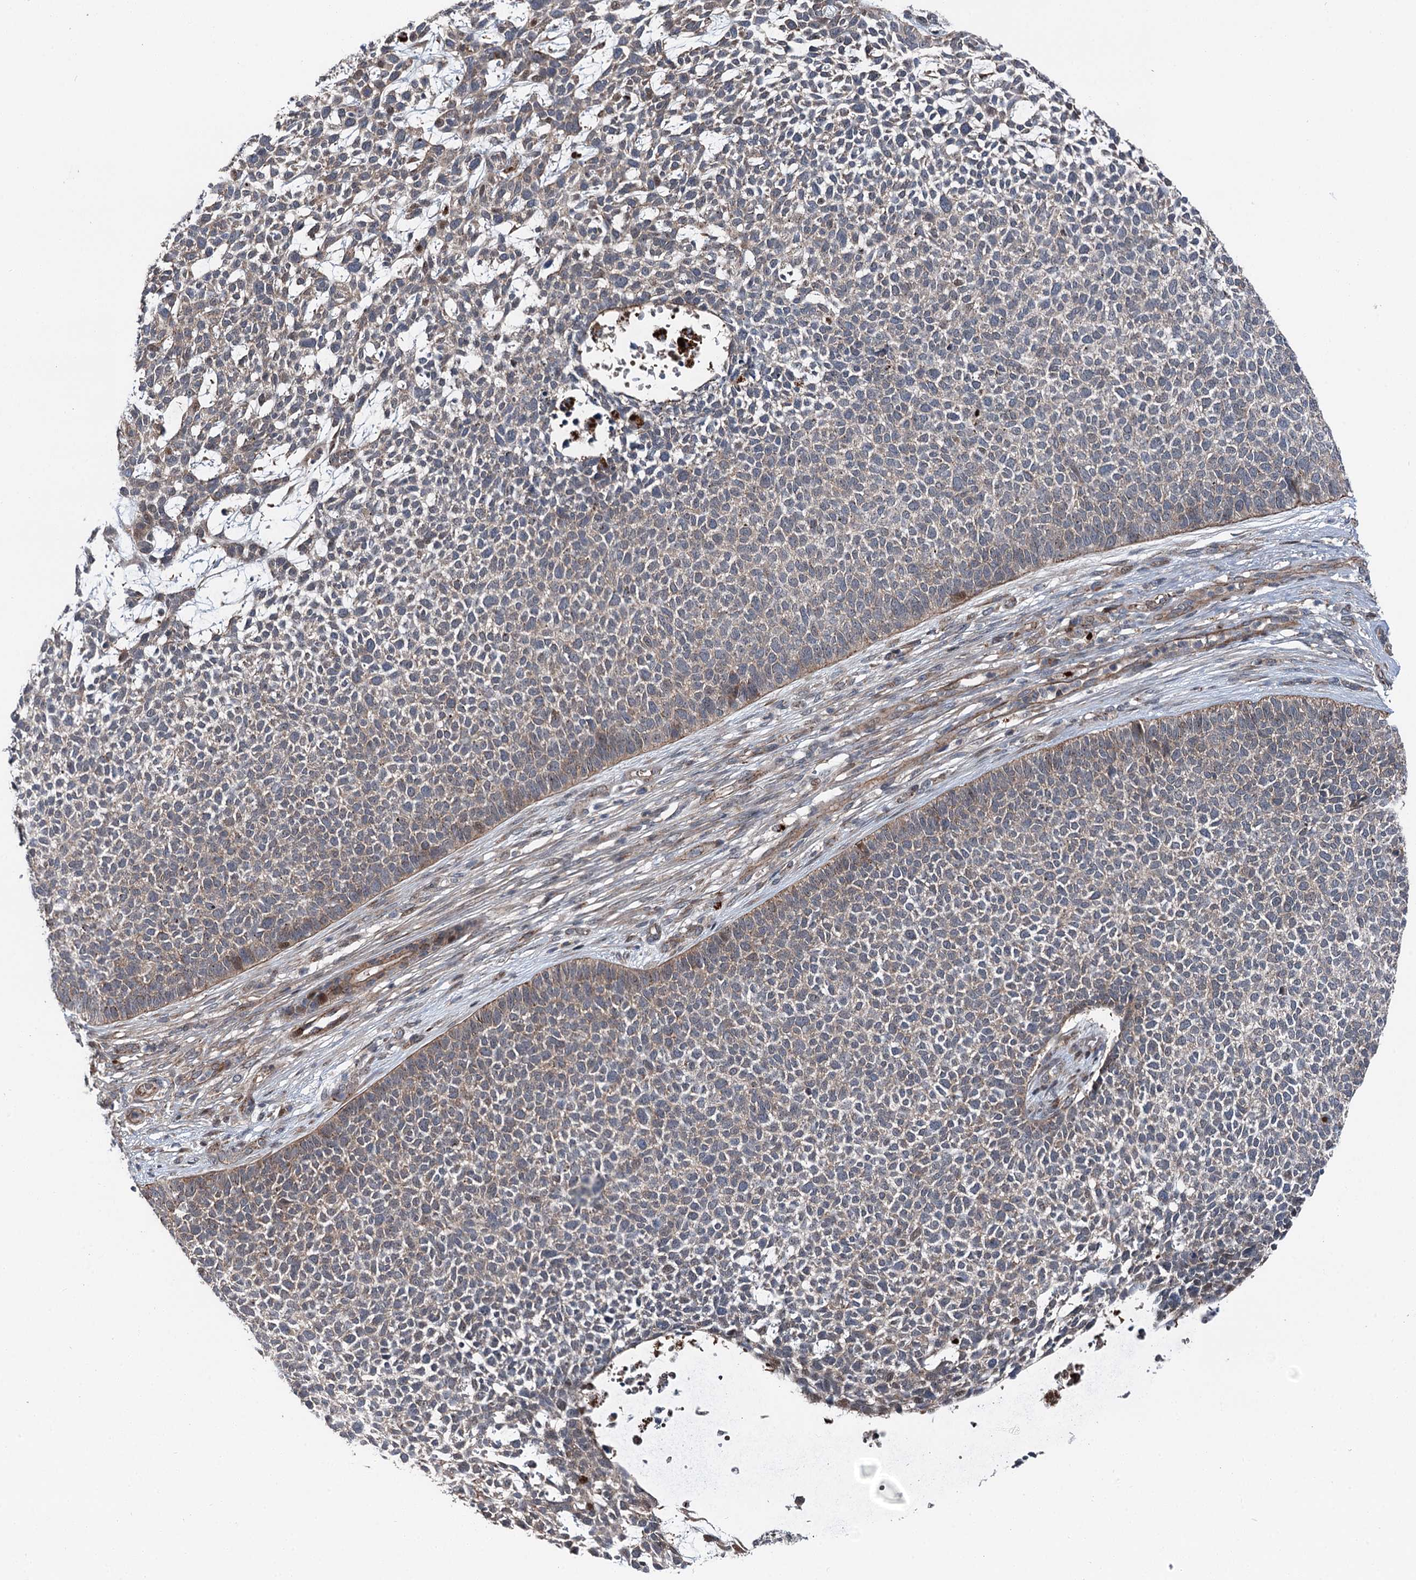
{"staining": {"intensity": "weak", "quantity": "<25%", "location": "cytoplasmic/membranous"}, "tissue": "skin cancer", "cell_type": "Tumor cells", "image_type": "cancer", "snomed": [{"axis": "morphology", "description": "Basal cell carcinoma"}, {"axis": "topography", "description": "Skin"}], "caption": "IHC micrograph of skin cancer (basal cell carcinoma) stained for a protein (brown), which displays no staining in tumor cells.", "gene": "POLR1D", "patient": {"sex": "female", "age": 84}}